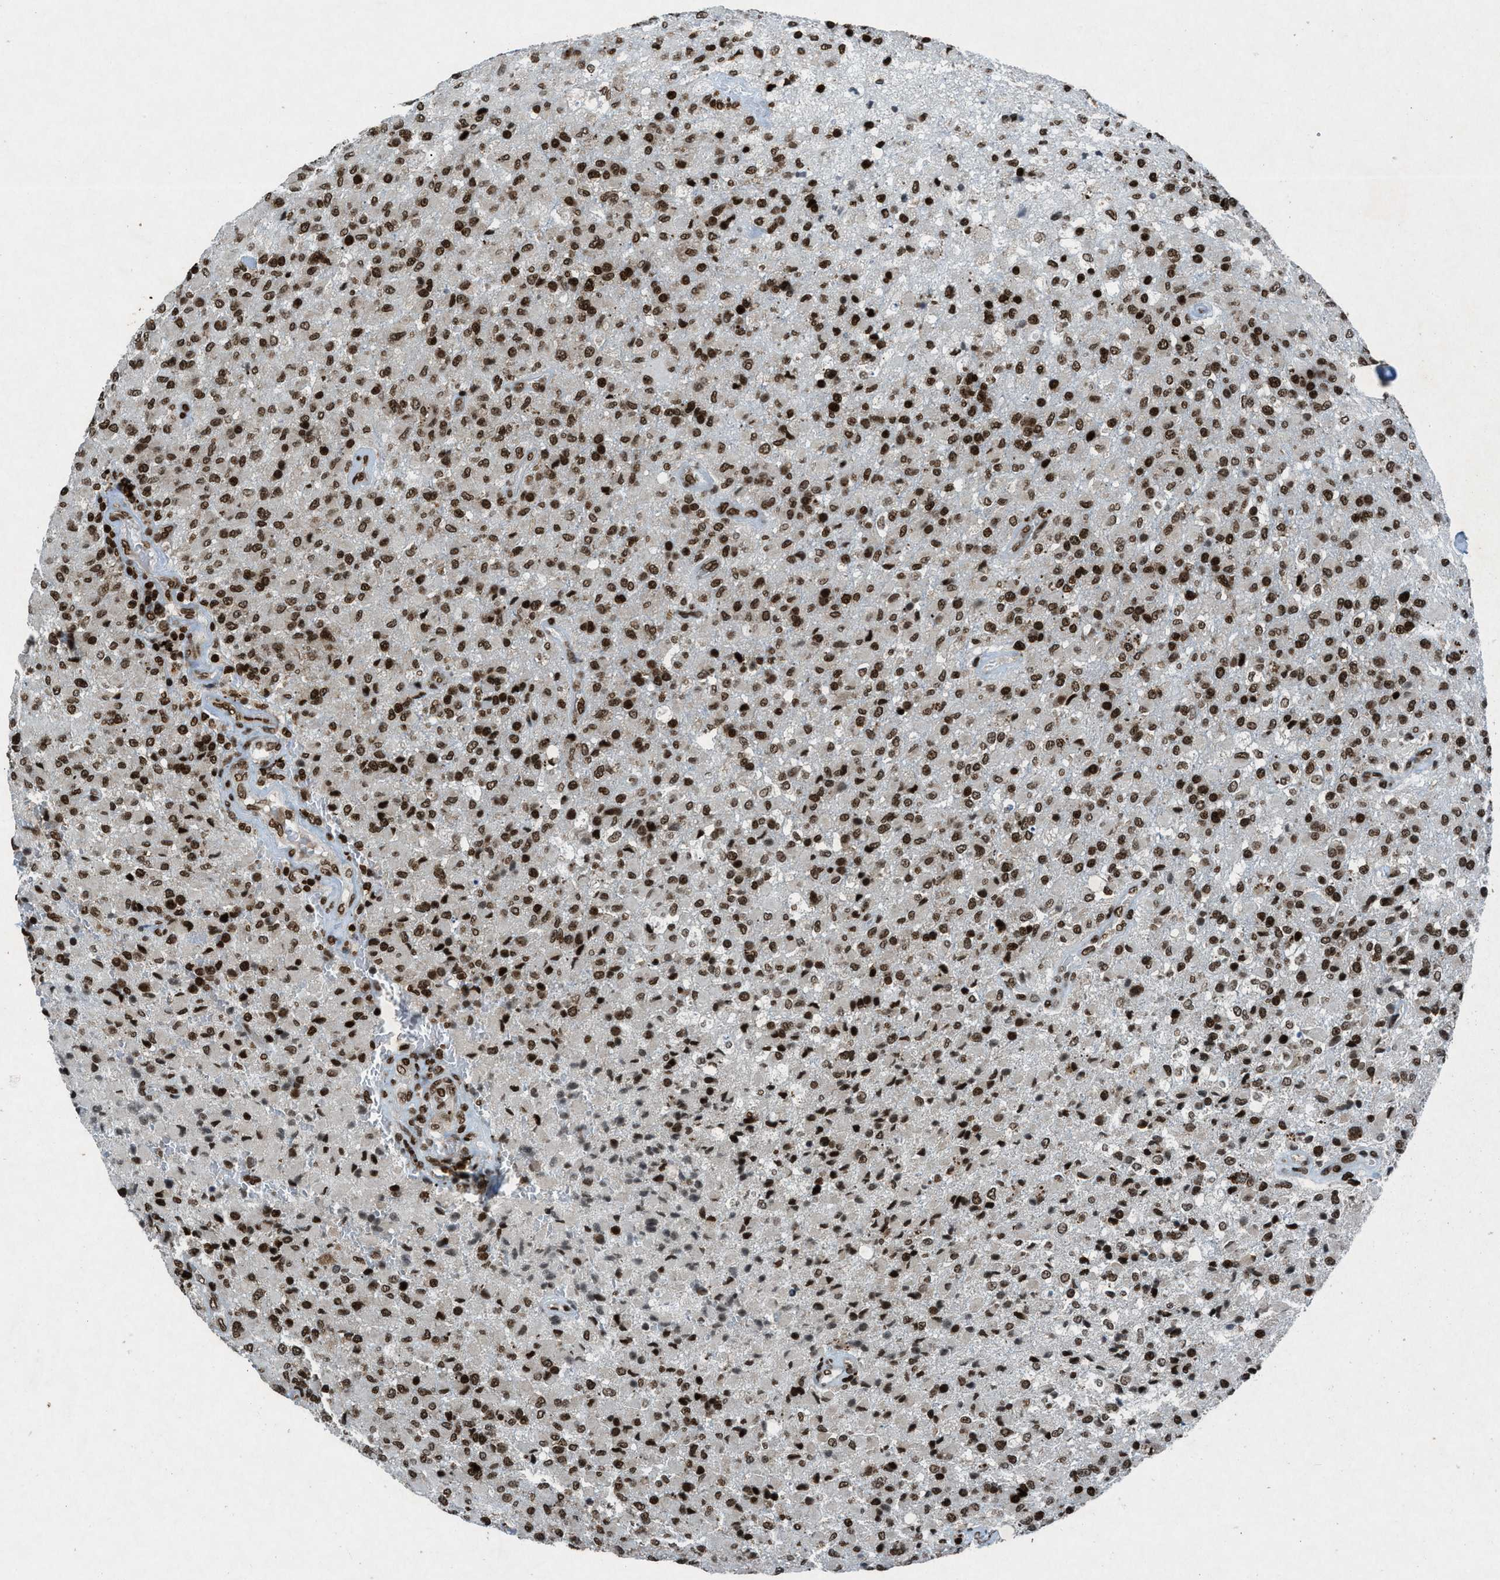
{"staining": {"intensity": "moderate", "quantity": ">75%", "location": "nuclear"}, "tissue": "glioma", "cell_type": "Tumor cells", "image_type": "cancer", "snomed": [{"axis": "morphology", "description": "Glioma, malignant, High grade"}, {"axis": "topography", "description": "Brain"}], "caption": "The histopathology image reveals staining of glioma, revealing moderate nuclear protein staining (brown color) within tumor cells. (DAB IHC with brightfield microscopy, high magnification).", "gene": "NXF1", "patient": {"sex": "male", "age": 71}}